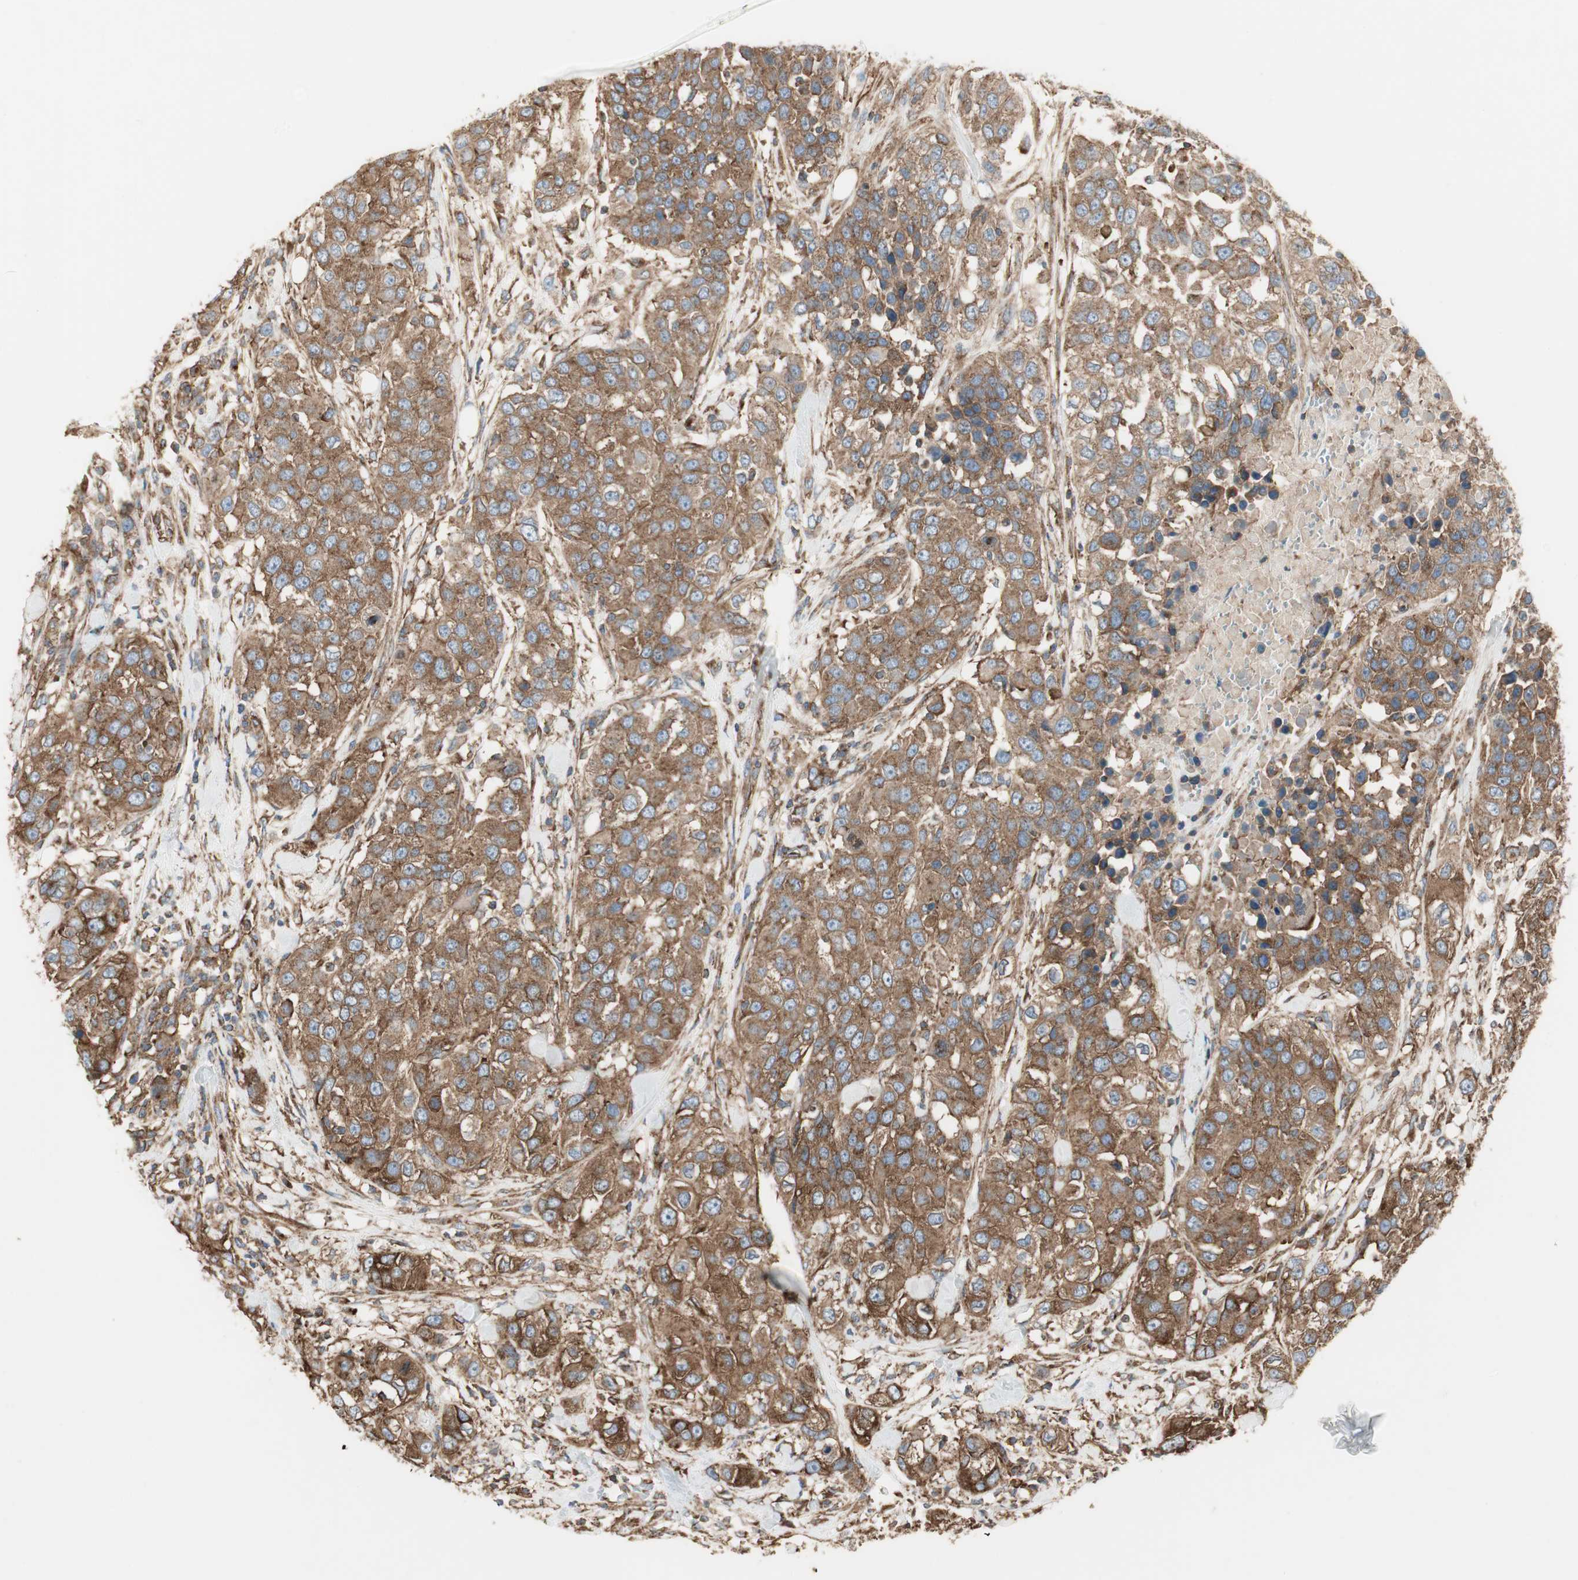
{"staining": {"intensity": "strong", "quantity": ">75%", "location": "cytoplasmic/membranous"}, "tissue": "urothelial cancer", "cell_type": "Tumor cells", "image_type": "cancer", "snomed": [{"axis": "morphology", "description": "Urothelial carcinoma, High grade"}, {"axis": "topography", "description": "Urinary bladder"}], "caption": "A histopathology image of urothelial carcinoma (high-grade) stained for a protein reveals strong cytoplasmic/membranous brown staining in tumor cells.", "gene": "H6PD", "patient": {"sex": "female", "age": 80}}